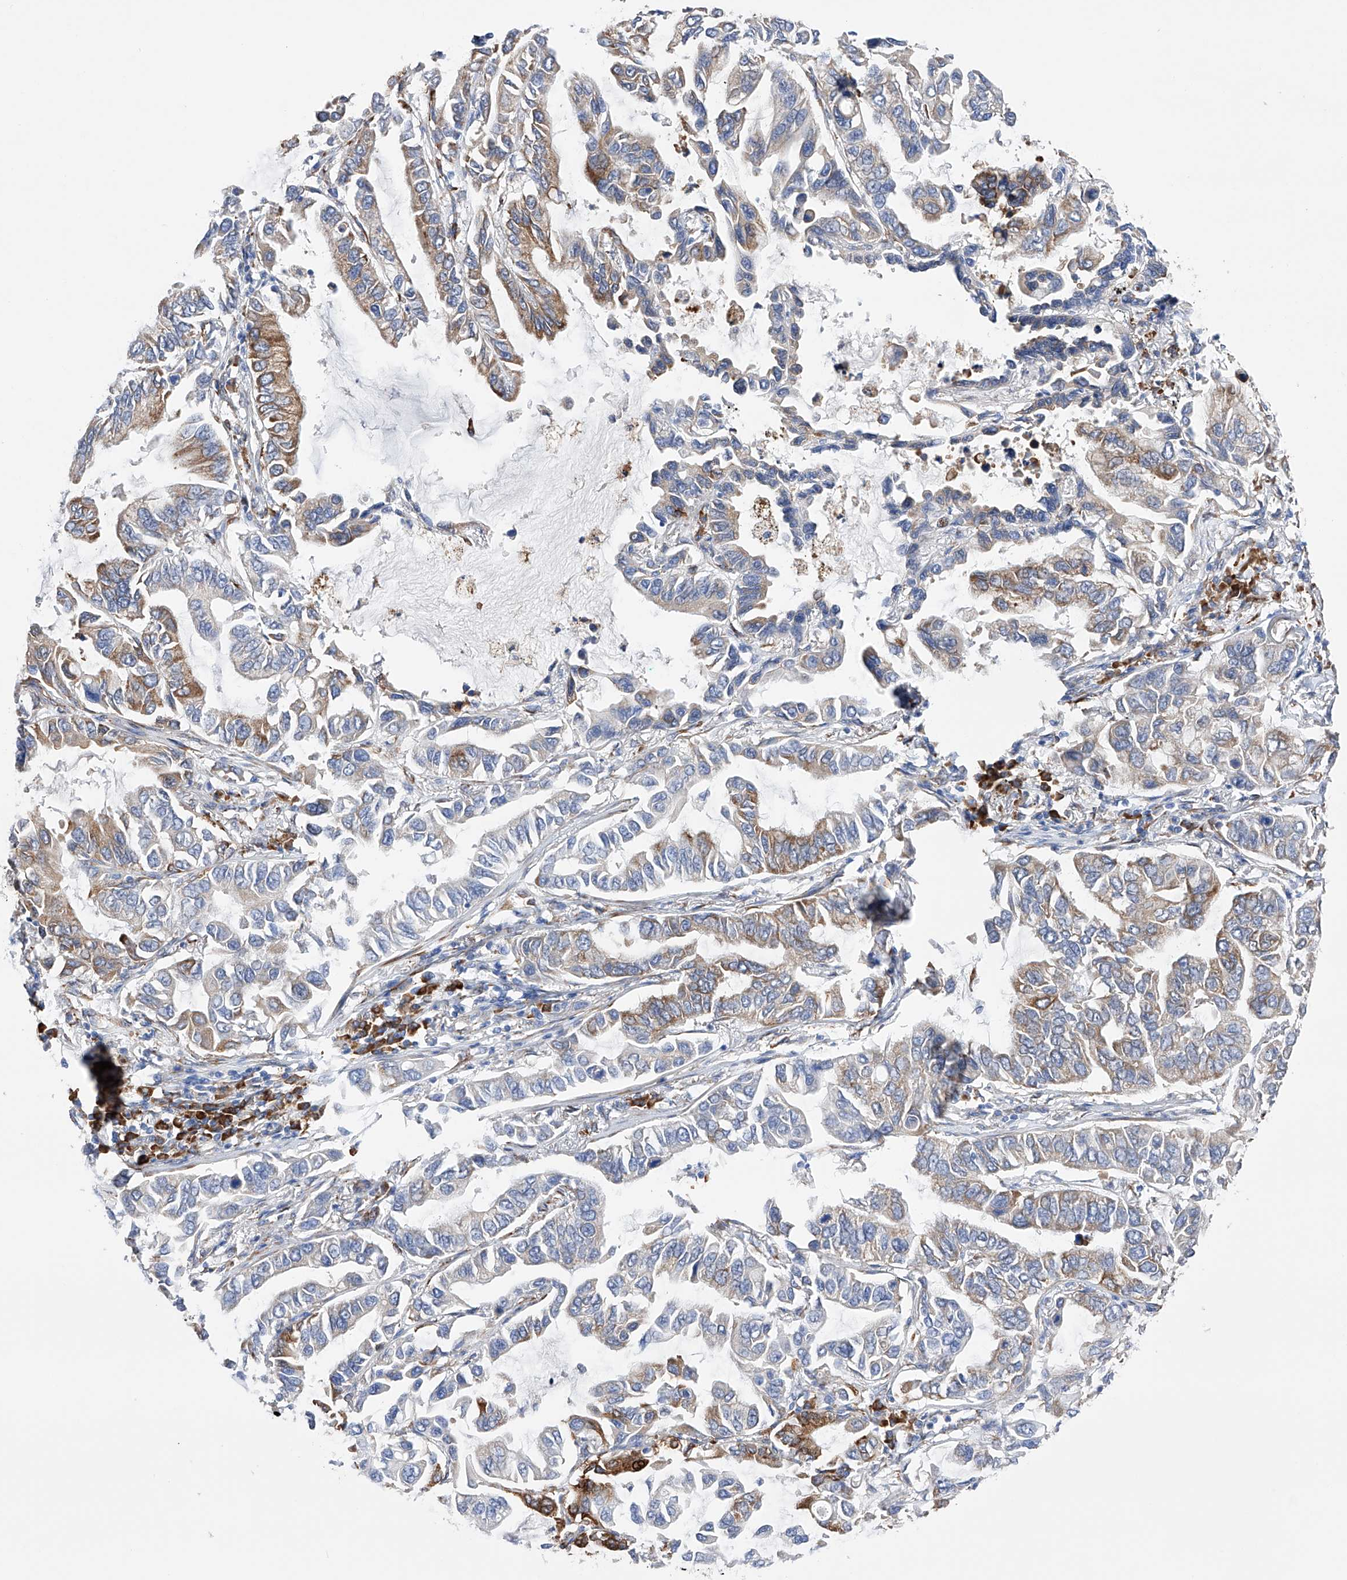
{"staining": {"intensity": "moderate", "quantity": "<25%", "location": "cytoplasmic/membranous"}, "tissue": "lung cancer", "cell_type": "Tumor cells", "image_type": "cancer", "snomed": [{"axis": "morphology", "description": "Adenocarcinoma, NOS"}, {"axis": "topography", "description": "Lung"}], "caption": "Immunohistochemical staining of adenocarcinoma (lung) displays low levels of moderate cytoplasmic/membranous staining in about <25% of tumor cells.", "gene": "PDIA5", "patient": {"sex": "male", "age": 64}}